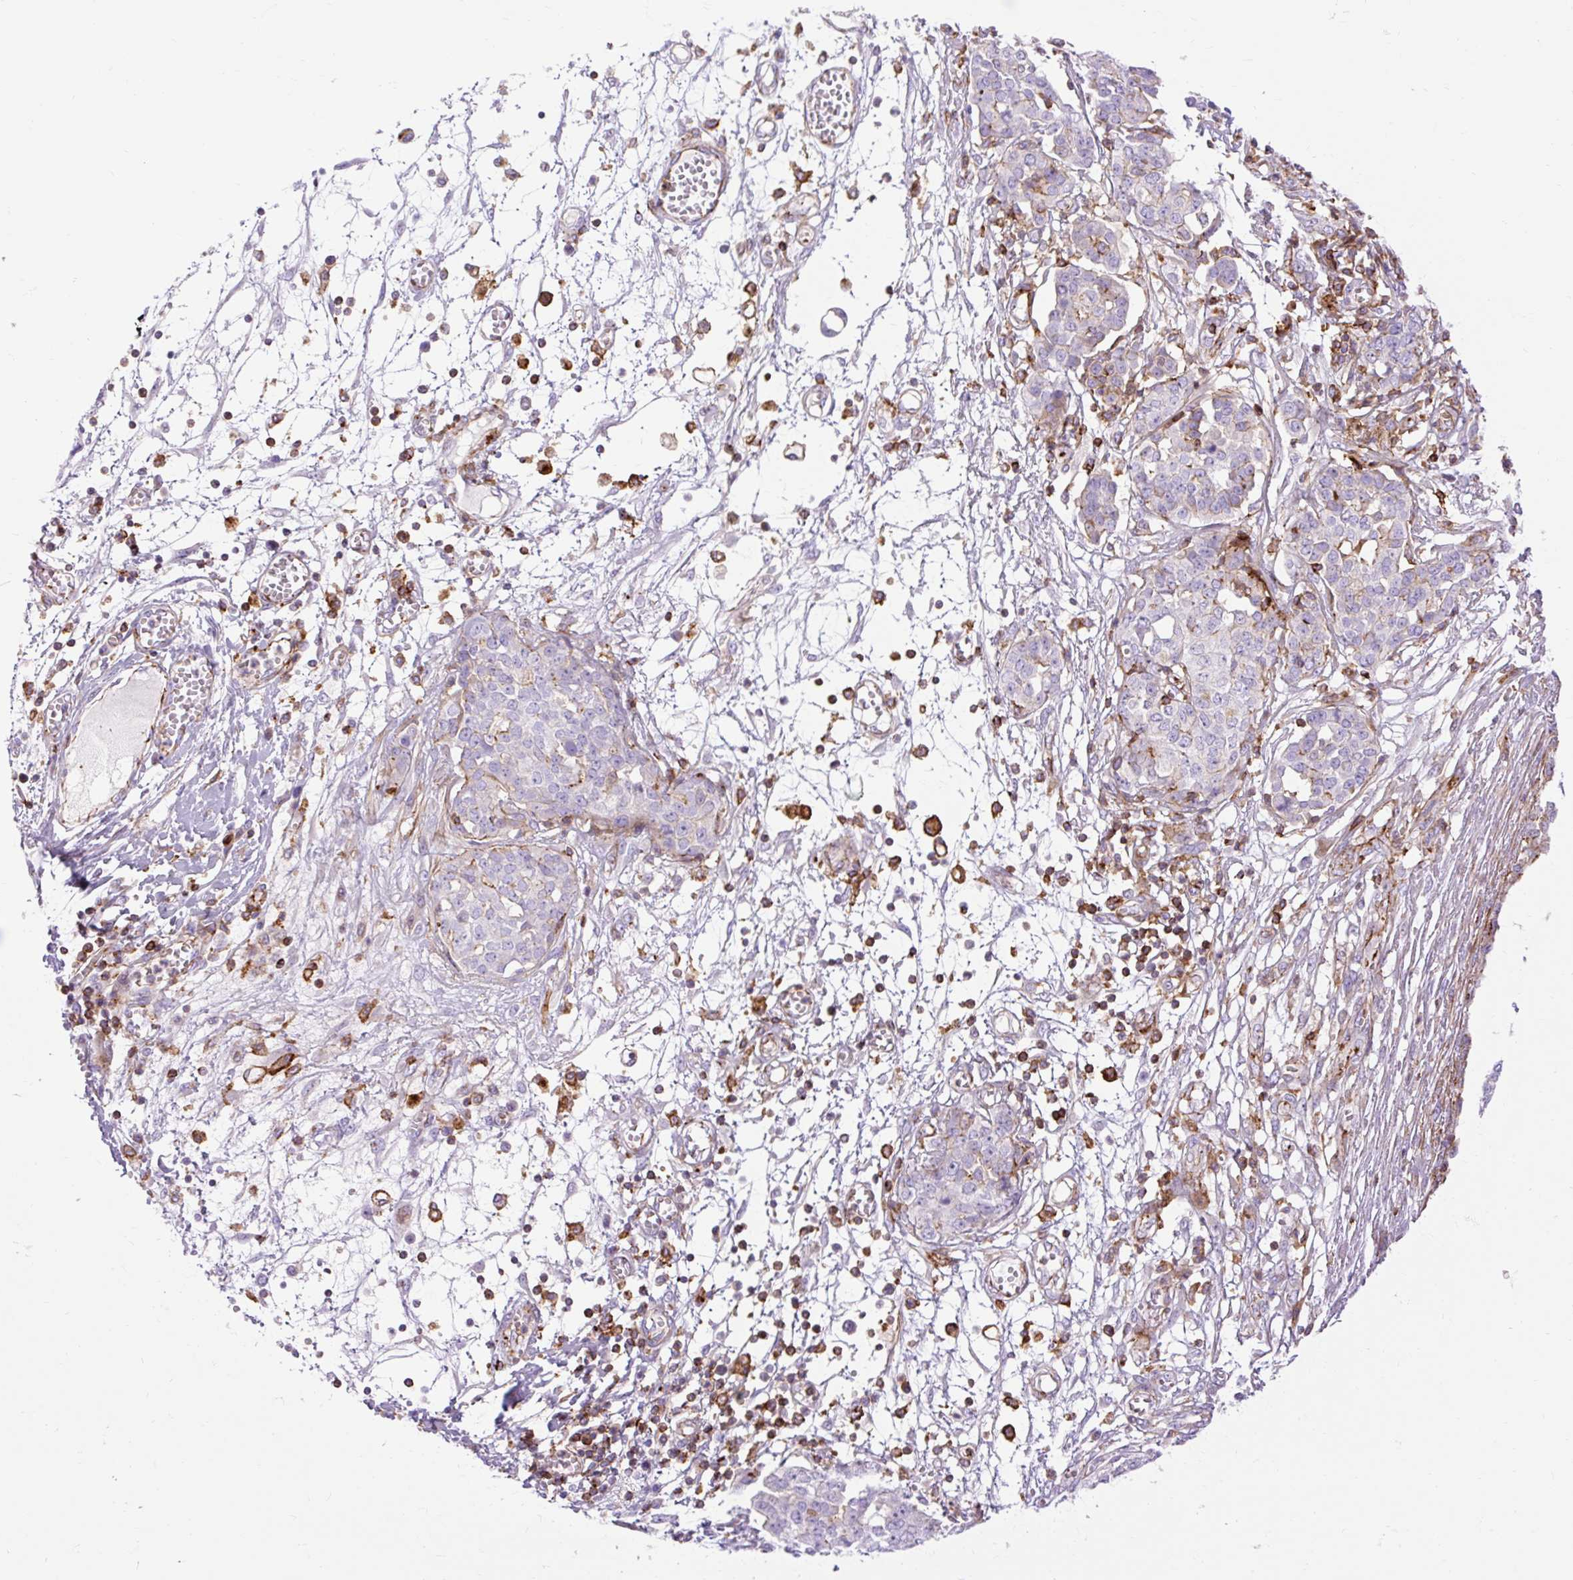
{"staining": {"intensity": "negative", "quantity": "none", "location": "none"}, "tissue": "ovarian cancer", "cell_type": "Tumor cells", "image_type": "cancer", "snomed": [{"axis": "morphology", "description": "Cystadenocarcinoma, serous, NOS"}, {"axis": "topography", "description": "Soft tissue"}, {"axis": "topography", "description": "Ovary"}], "caption": "Histopathology image shows no significant protein staining in tumor cells of ovarian cancer (serous cystadenocarcinoma).", "gene": "CORO7-PAM16", "patient": {"sex": "female", "age": 57}}